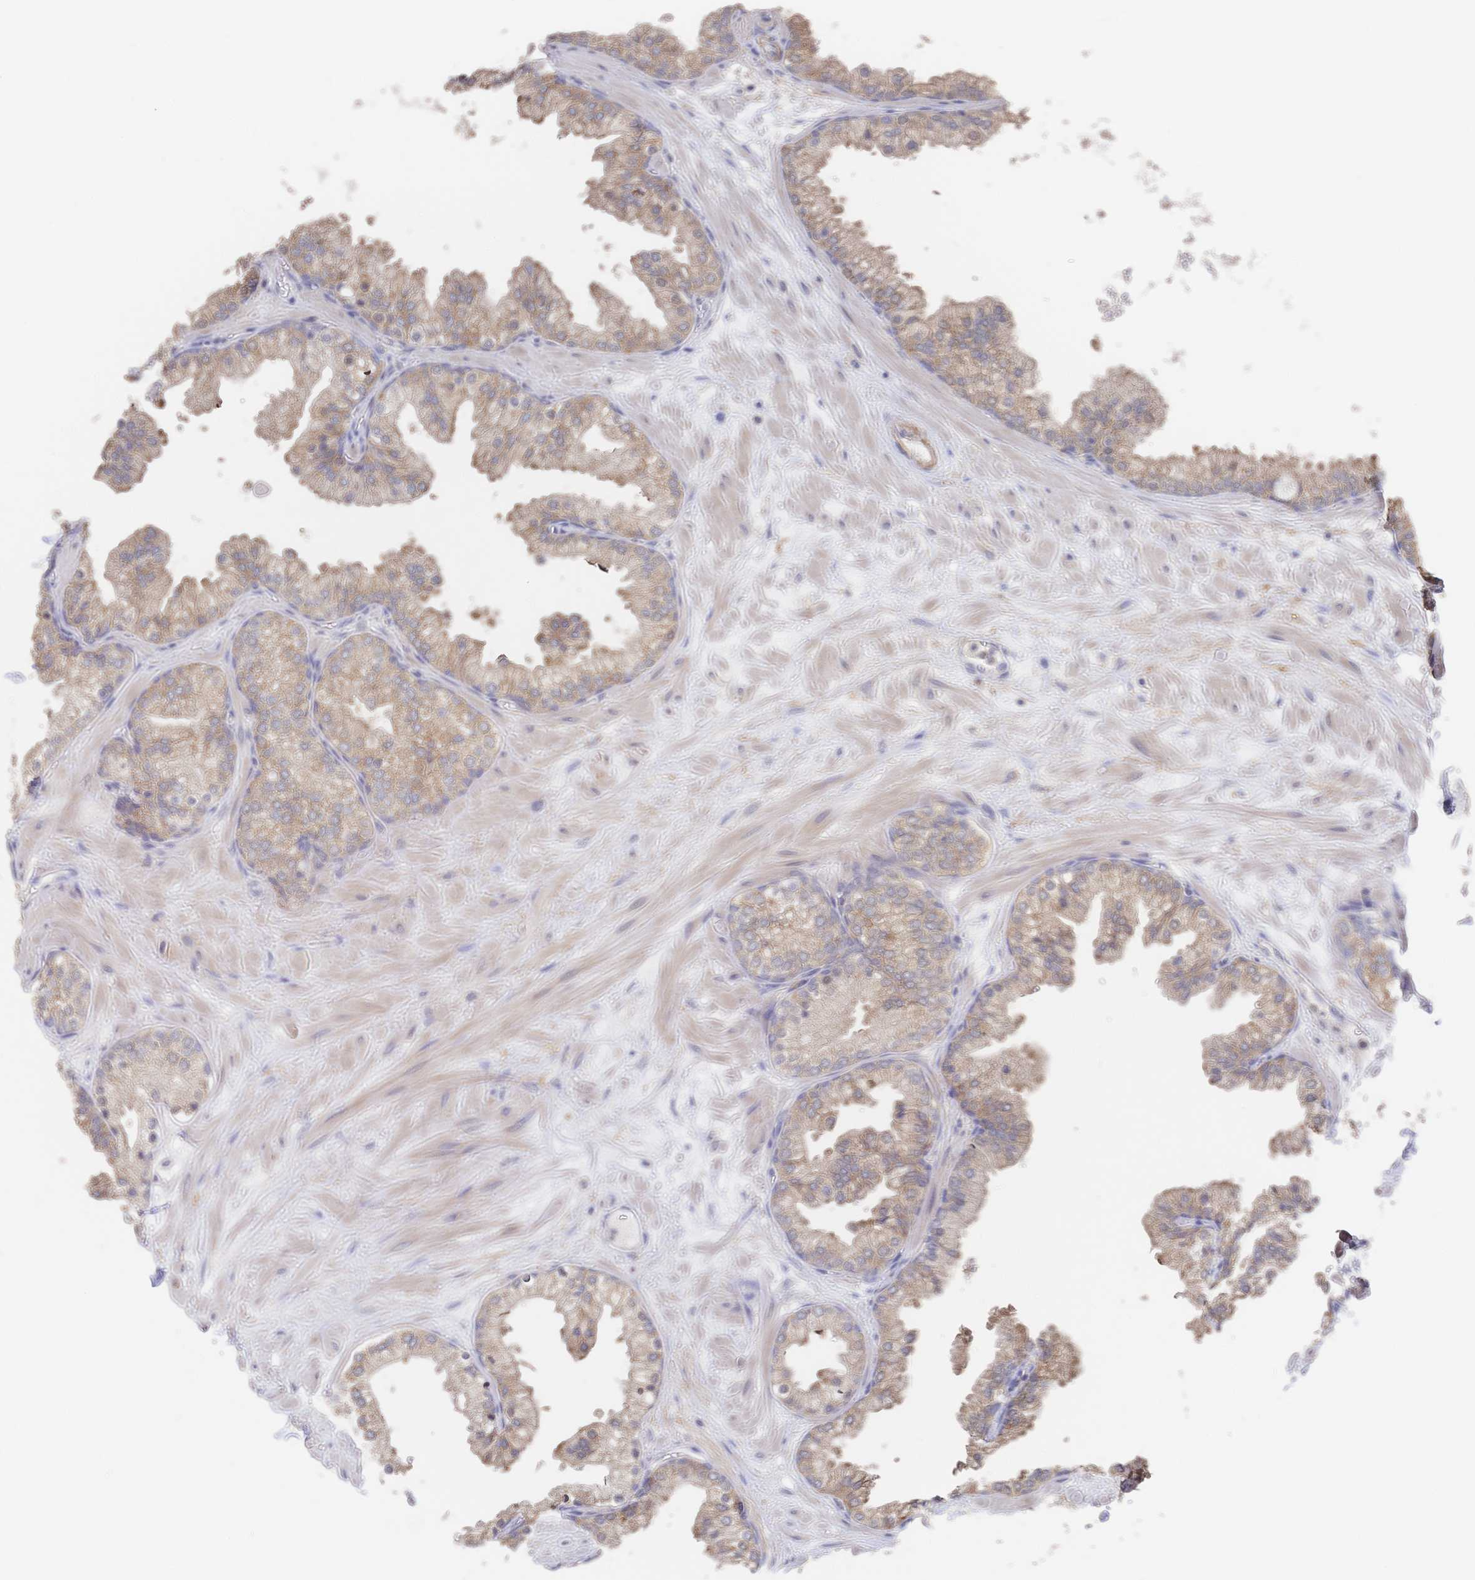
{"staining": {"intensity": "moderate", "quantity": ">75%", "location": "cytoplasmic/membranous"}, "tissue": "prostate", "cell_type": "Glandular cells", "image_type": "normal", "snomed": [{"axis": "morphology", "description": "Normal tissue, NOS"}, {"axis": "topography", "description": "Prostate"}, {"axis": "topography", "description": "Peripheral nerve tissue"}], "caption": "Glandular cells exhibit medium levels of moderate cytoplasmic/membranous positivity in about >75% of cells in normal human prostate. The staining was performed using DAB, with brown indicating positive protein expression. Nuclei are stained blue with hematoxylin.", "gene": "DNAJA4", "patient": {"sex": "male", "age": 61}}